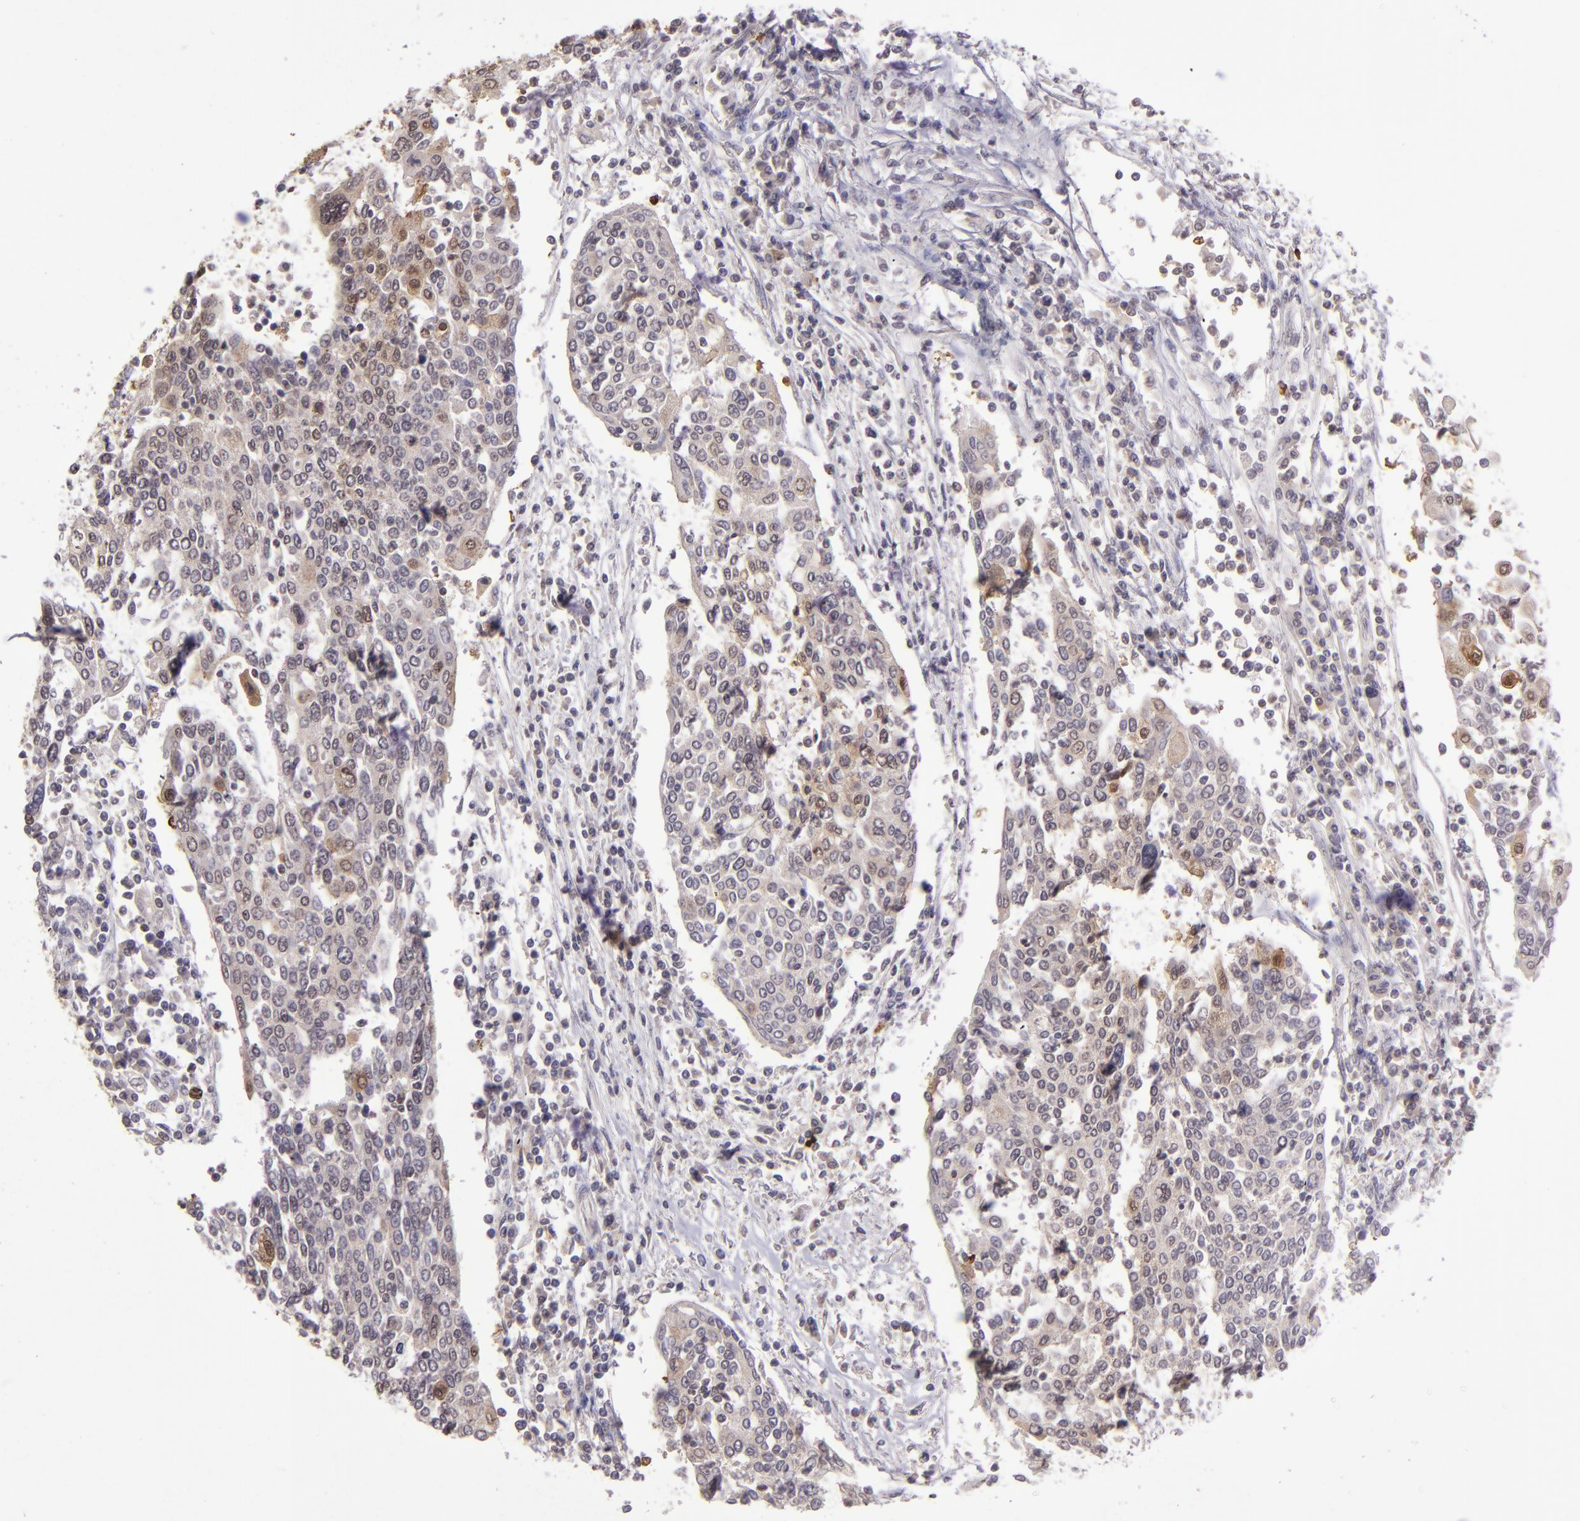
{"staining": {"intensity": "weak", "quantity": ">75%", "location": "cytoplasmic/membranous"}, "tissue": "cervical cancer", "cell_type": "Tumor cells", "image_type": "cancer", "snomed": [{"axis": "morphology", "description": "Squamous cell carcinoma, NOS"}, {"axis": "topography", "description": "Cervix"}], "caption": "IHC histopathology image of neoplastic tissue: human cervical cancer stained using immunohistochemistry shows low levels of weak protein expression localized specifically in the cytoplasmic/membranous of tumor cells, appearing as a cytoplasmic/membranous brown color.", "gene": "PCNX4", "patient": {"sex": "female", "age": 40}}